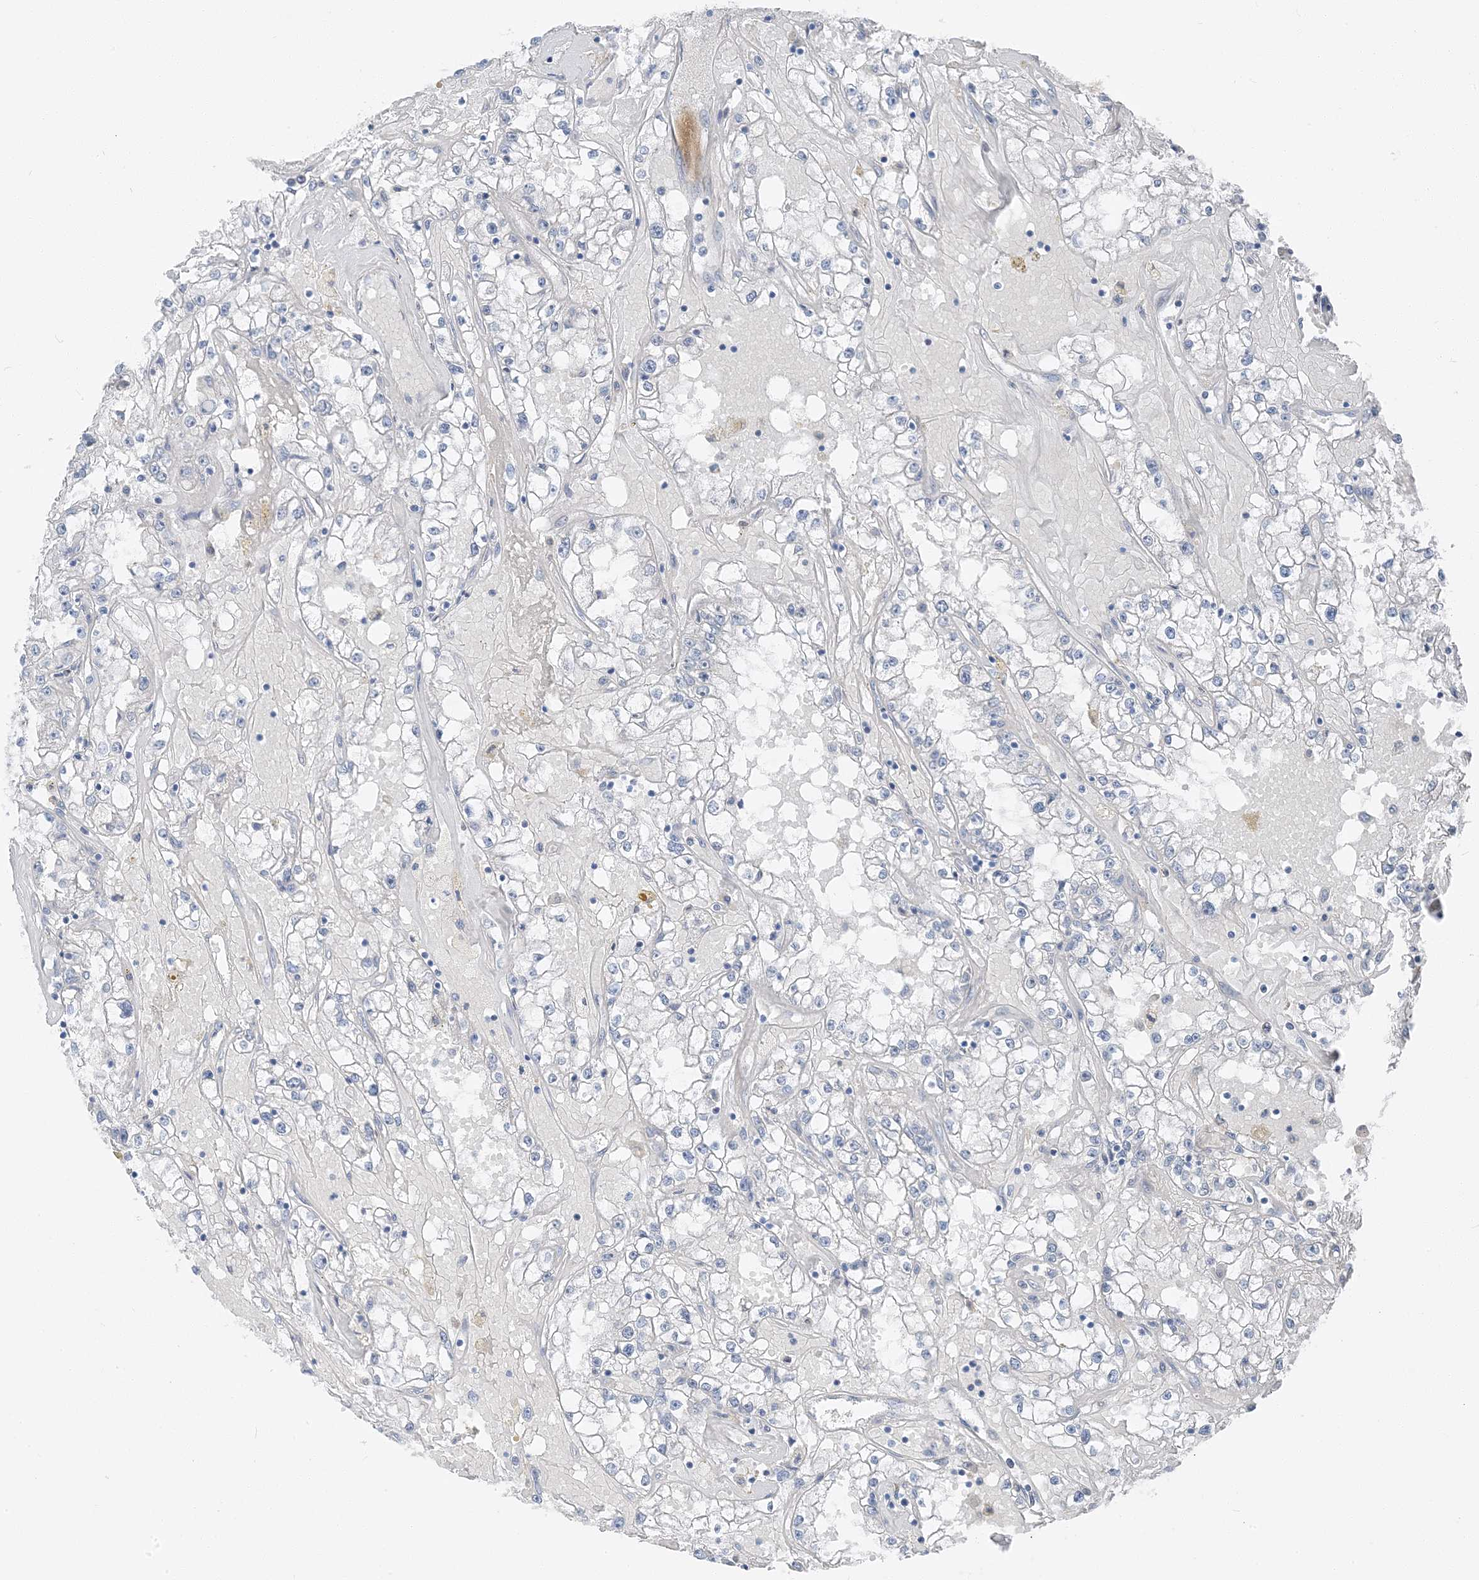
{"staining": {"intensity": "negative", "quantity": "none", "location": "none"}, "tissue": "renal cancer", "cell_type": "Tumor cells", "image_type": "cancer", "snomed": [{"axis": "morphology", "description": "Adenocarcinoma, NOS"}, {"axis": "topography", "description": "Kidney"}], "caption": "Adenocarcinoma (renal) was stained to show a protein in brown. There is no significant expression in tumor cells.", "gene": "NCOA7", "patient": {"sex": "male", "age": 56}}